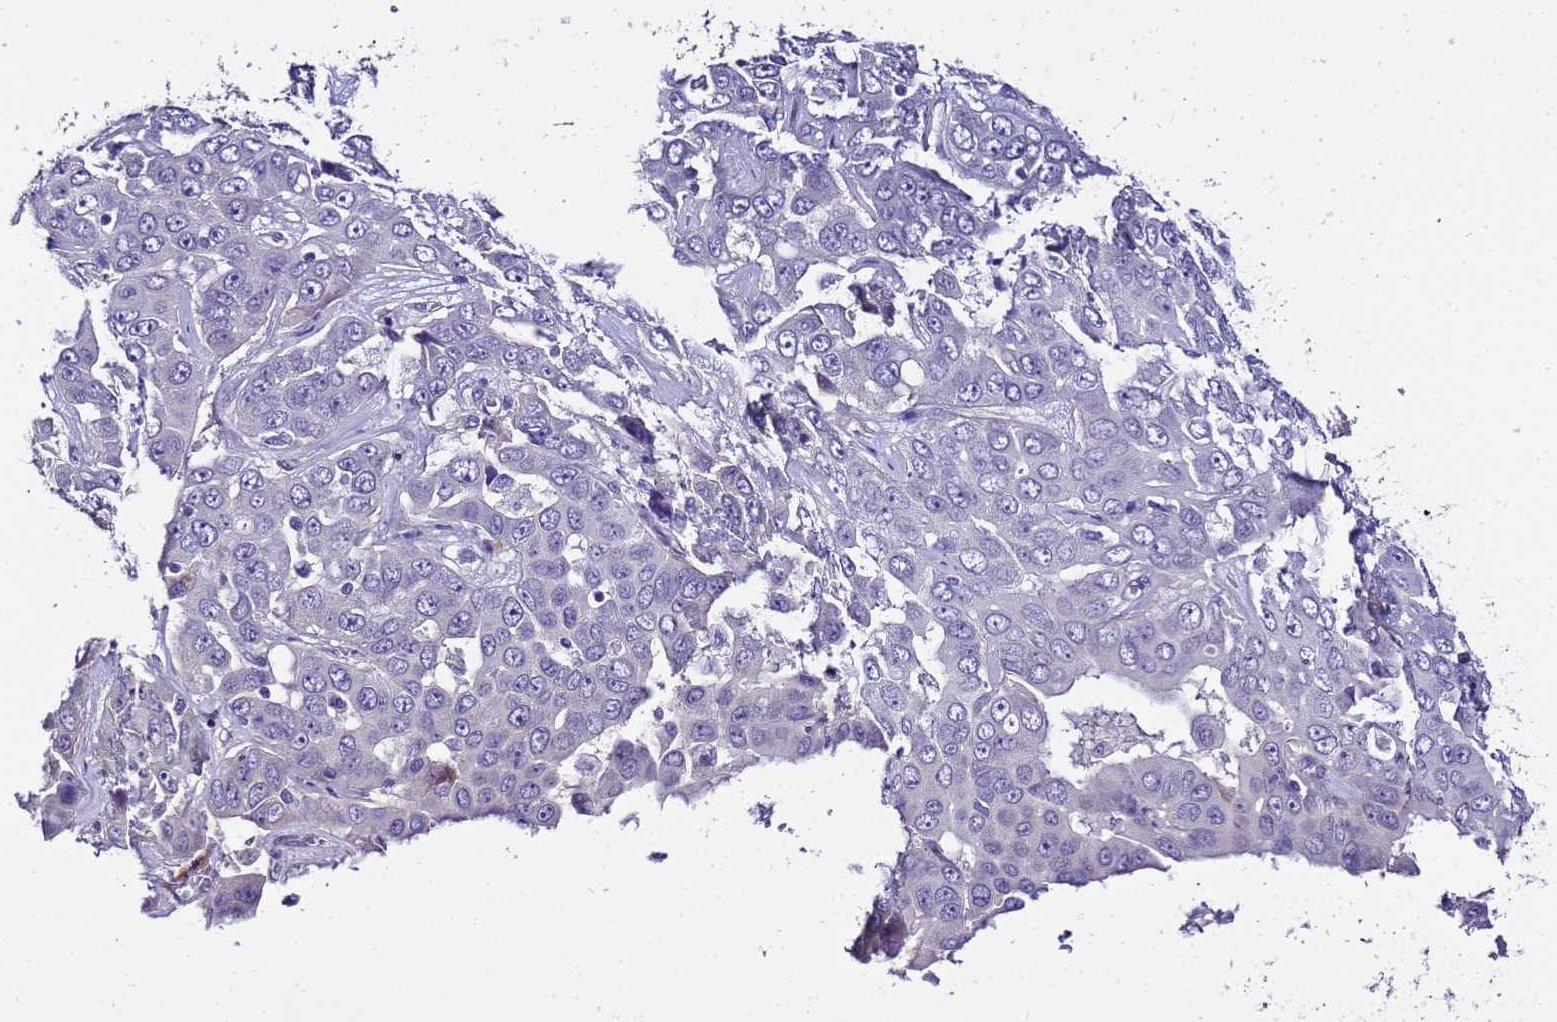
{"staining": {"intensity": "negative", "quantity": "none", "location": "none"}, "tissue": "liver cancer", "cell_type": "Tumor cells", "image_type": "cancer", "snomed": [{"axis": "morphology", "description": "Cholangiocarcinoma"}, {"axis": "topography", "description": "Liver"}], "caption": "Tumor cells show no significant positivity in liver cholangiocarcinoma.", "gene": "FAM166B", "patient": {"sex": "female", "age": 52}}